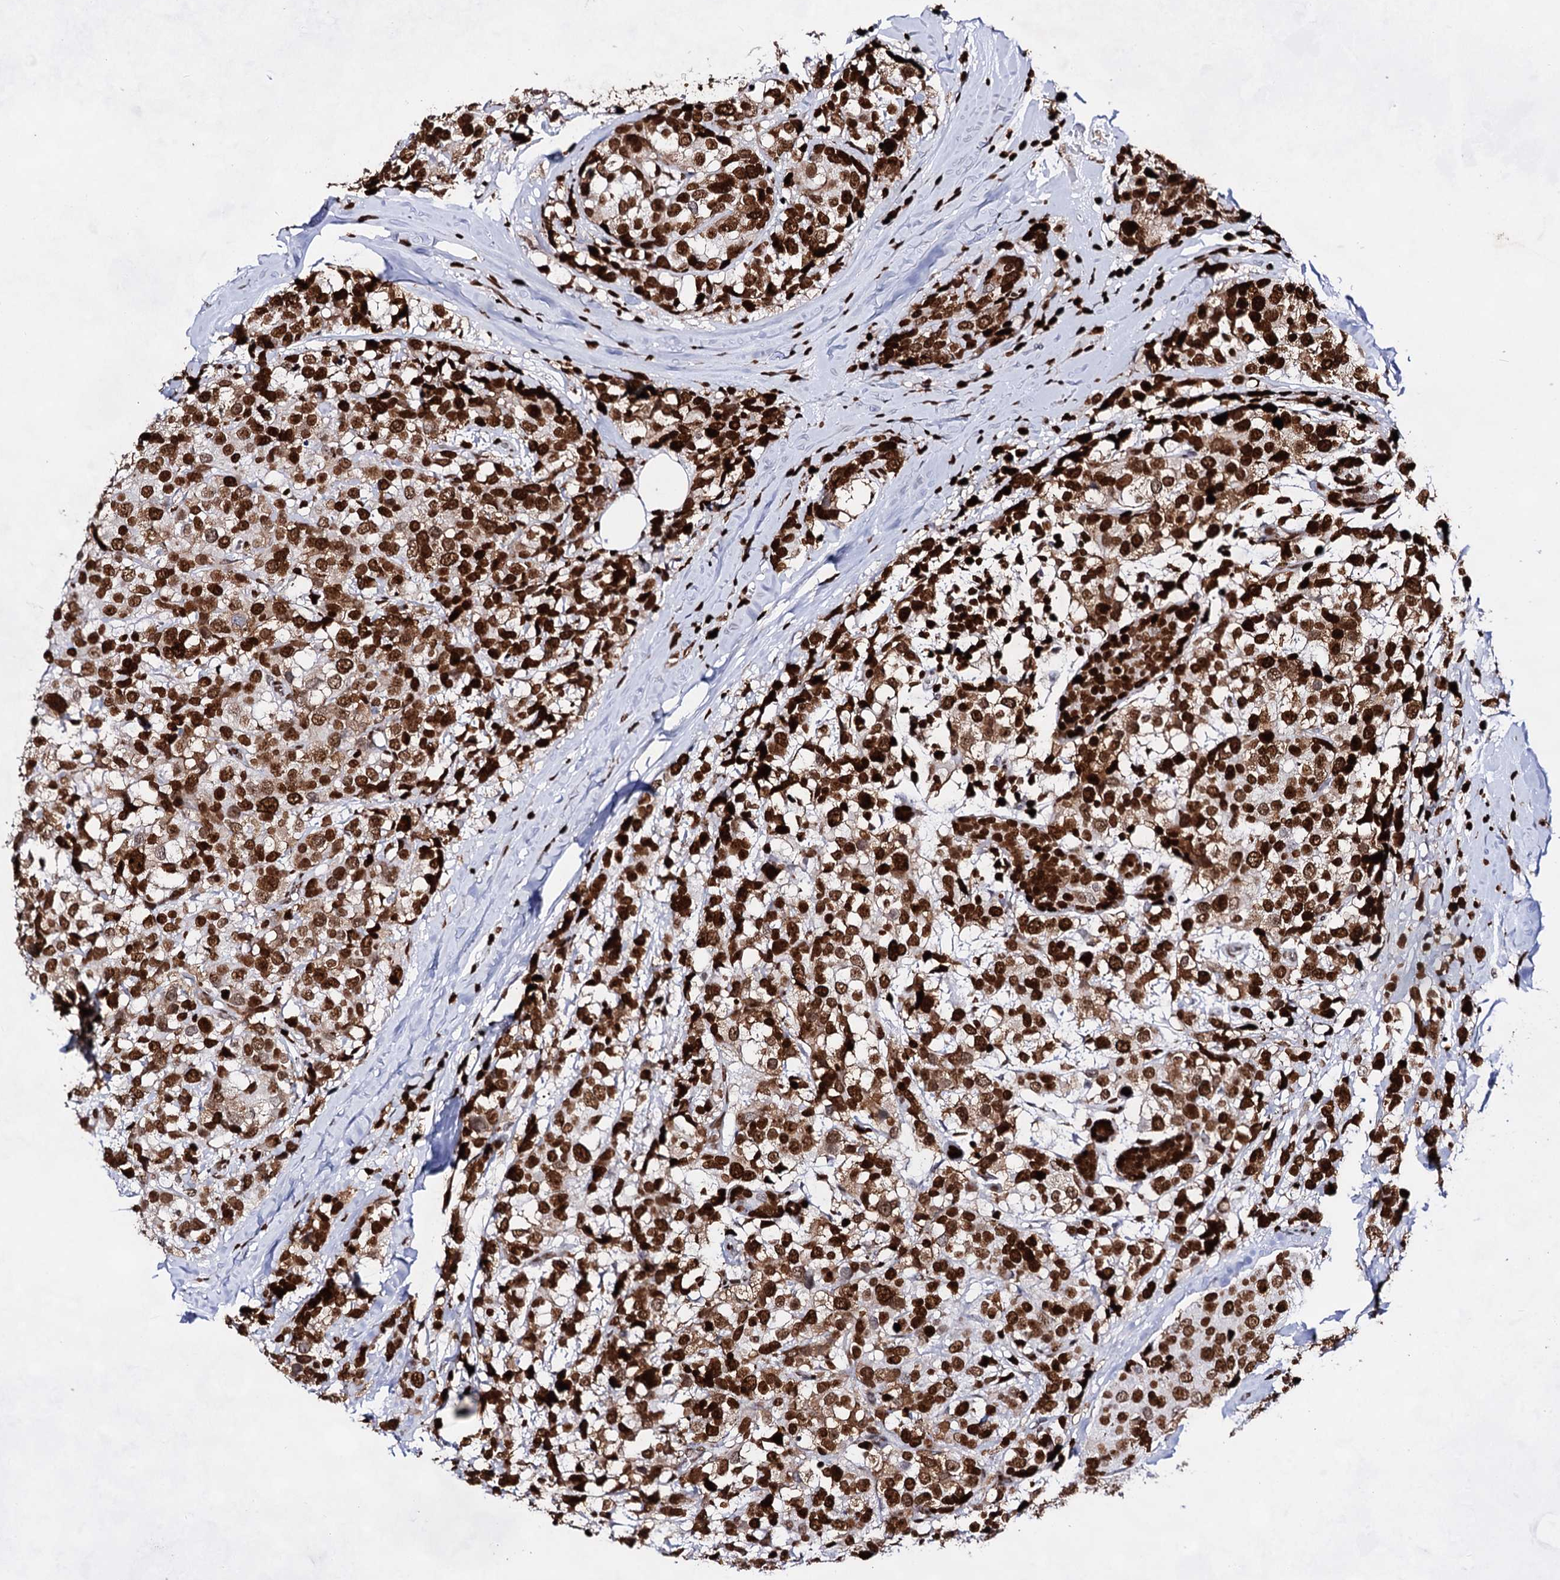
{"staining": {"intensity": "strong", "quantity": ">75%", "location": "nuclear"}, "tissue": "breast cancer", "cell_type": "Tumor cells", "image_type": "cancer", "snomed": [{"axis": "morphology", "description": "Lobular carcinoma"}, {"axis": "topography", "description": "Breast"}], "caption": "Immunohistochemical staining of human breast cancer demonstrates high levels of strong nuclear protein positivity in approximately >75% of tumor cells.", "gene": "HMGB2", "patient": {"sex": "female", "age": 59}}